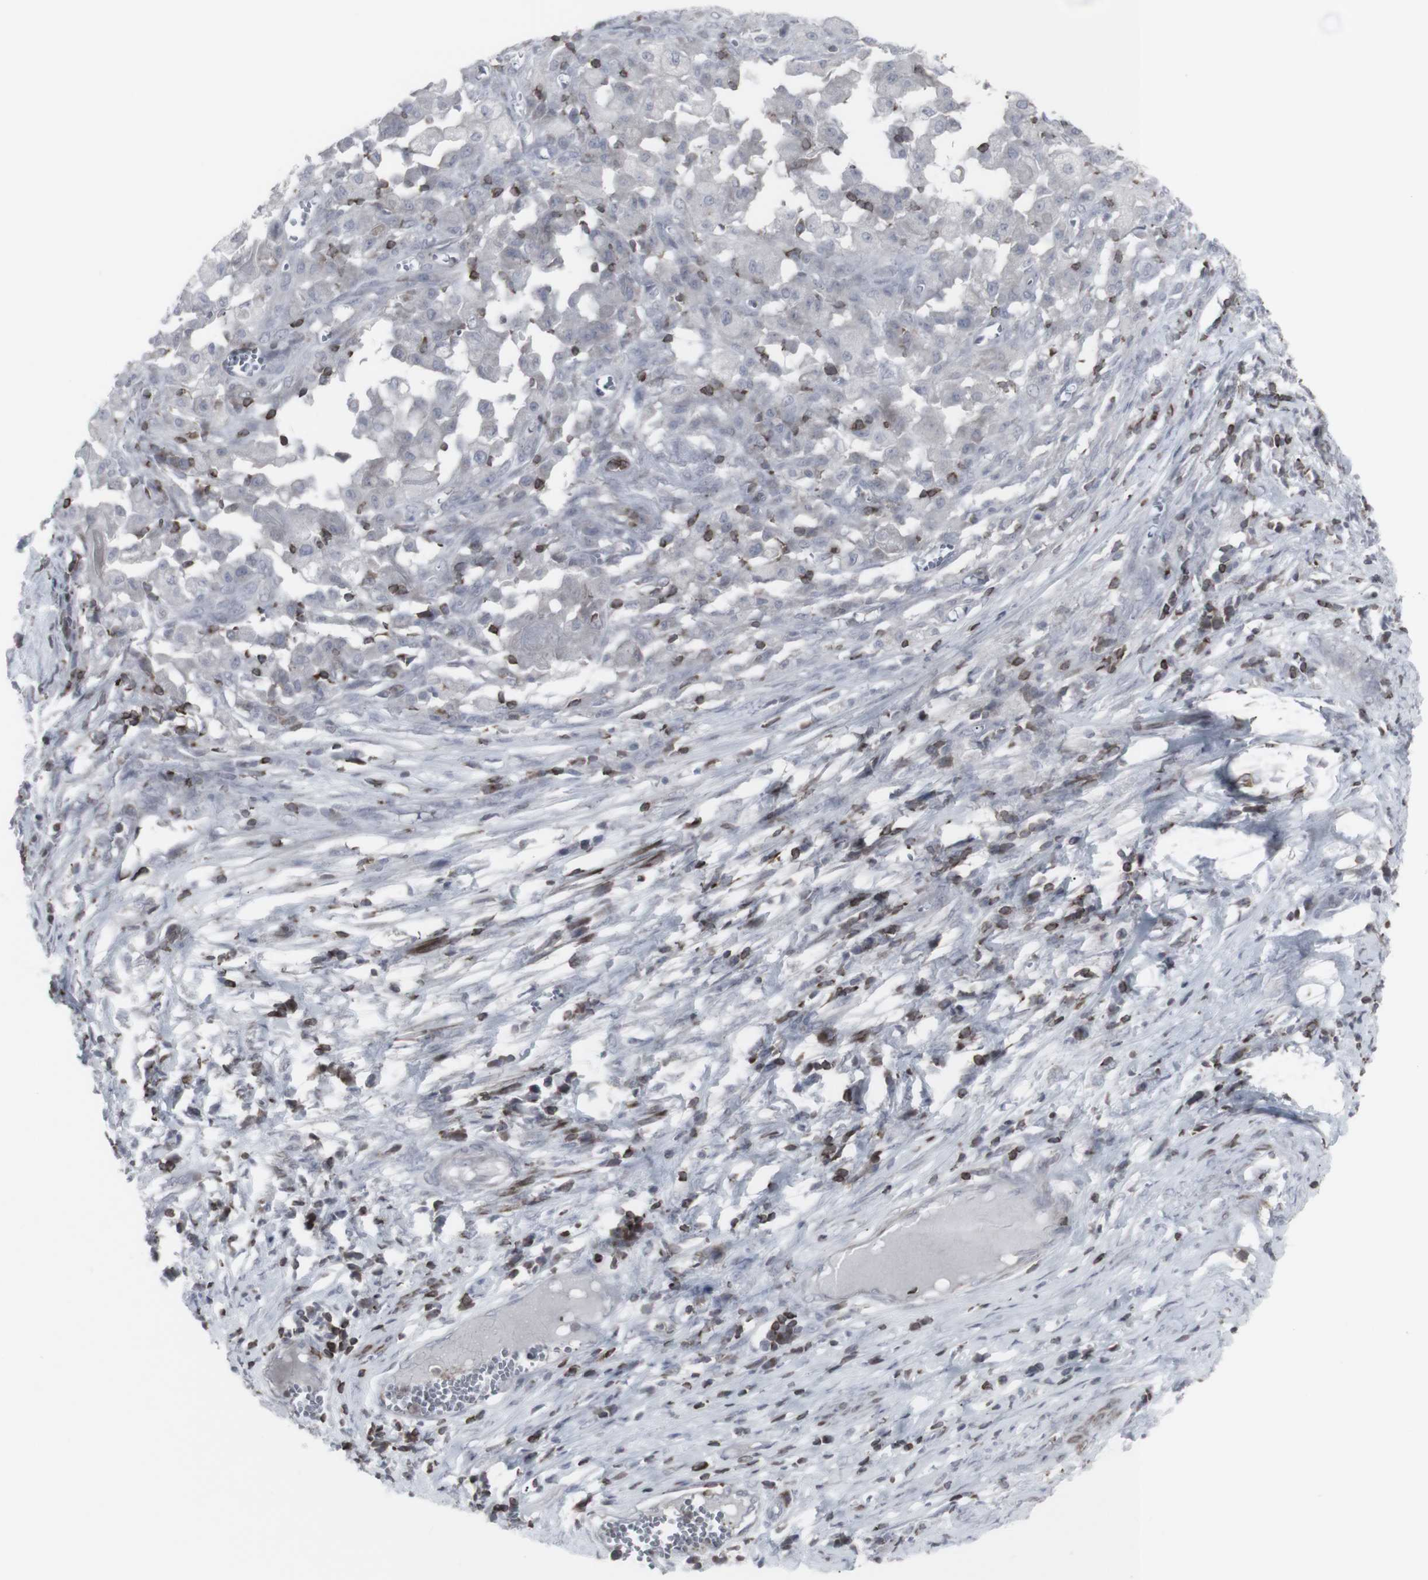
{"staining": {"intensity": "negative", "quantity": "none", "location": "none"}, "tissue": "cervical cancer", "cell_type": "Tumor cells", "image_type": "cancer", "snomed": [{"axis": "morphology", "description": "Squamous cell carcinoma, NOS"}, {"axis": "topography", "description": "Cervix"}], "caption": "High magnification brightfield microscopy of squamous cell carcinoma (cervical) stained with DAB (brown) and counterstained with hematoxylin (blue): tumor cells show no significant positivity.", "gene": "APOBEC2", "patient": {"sex": "female", "age": 39}}